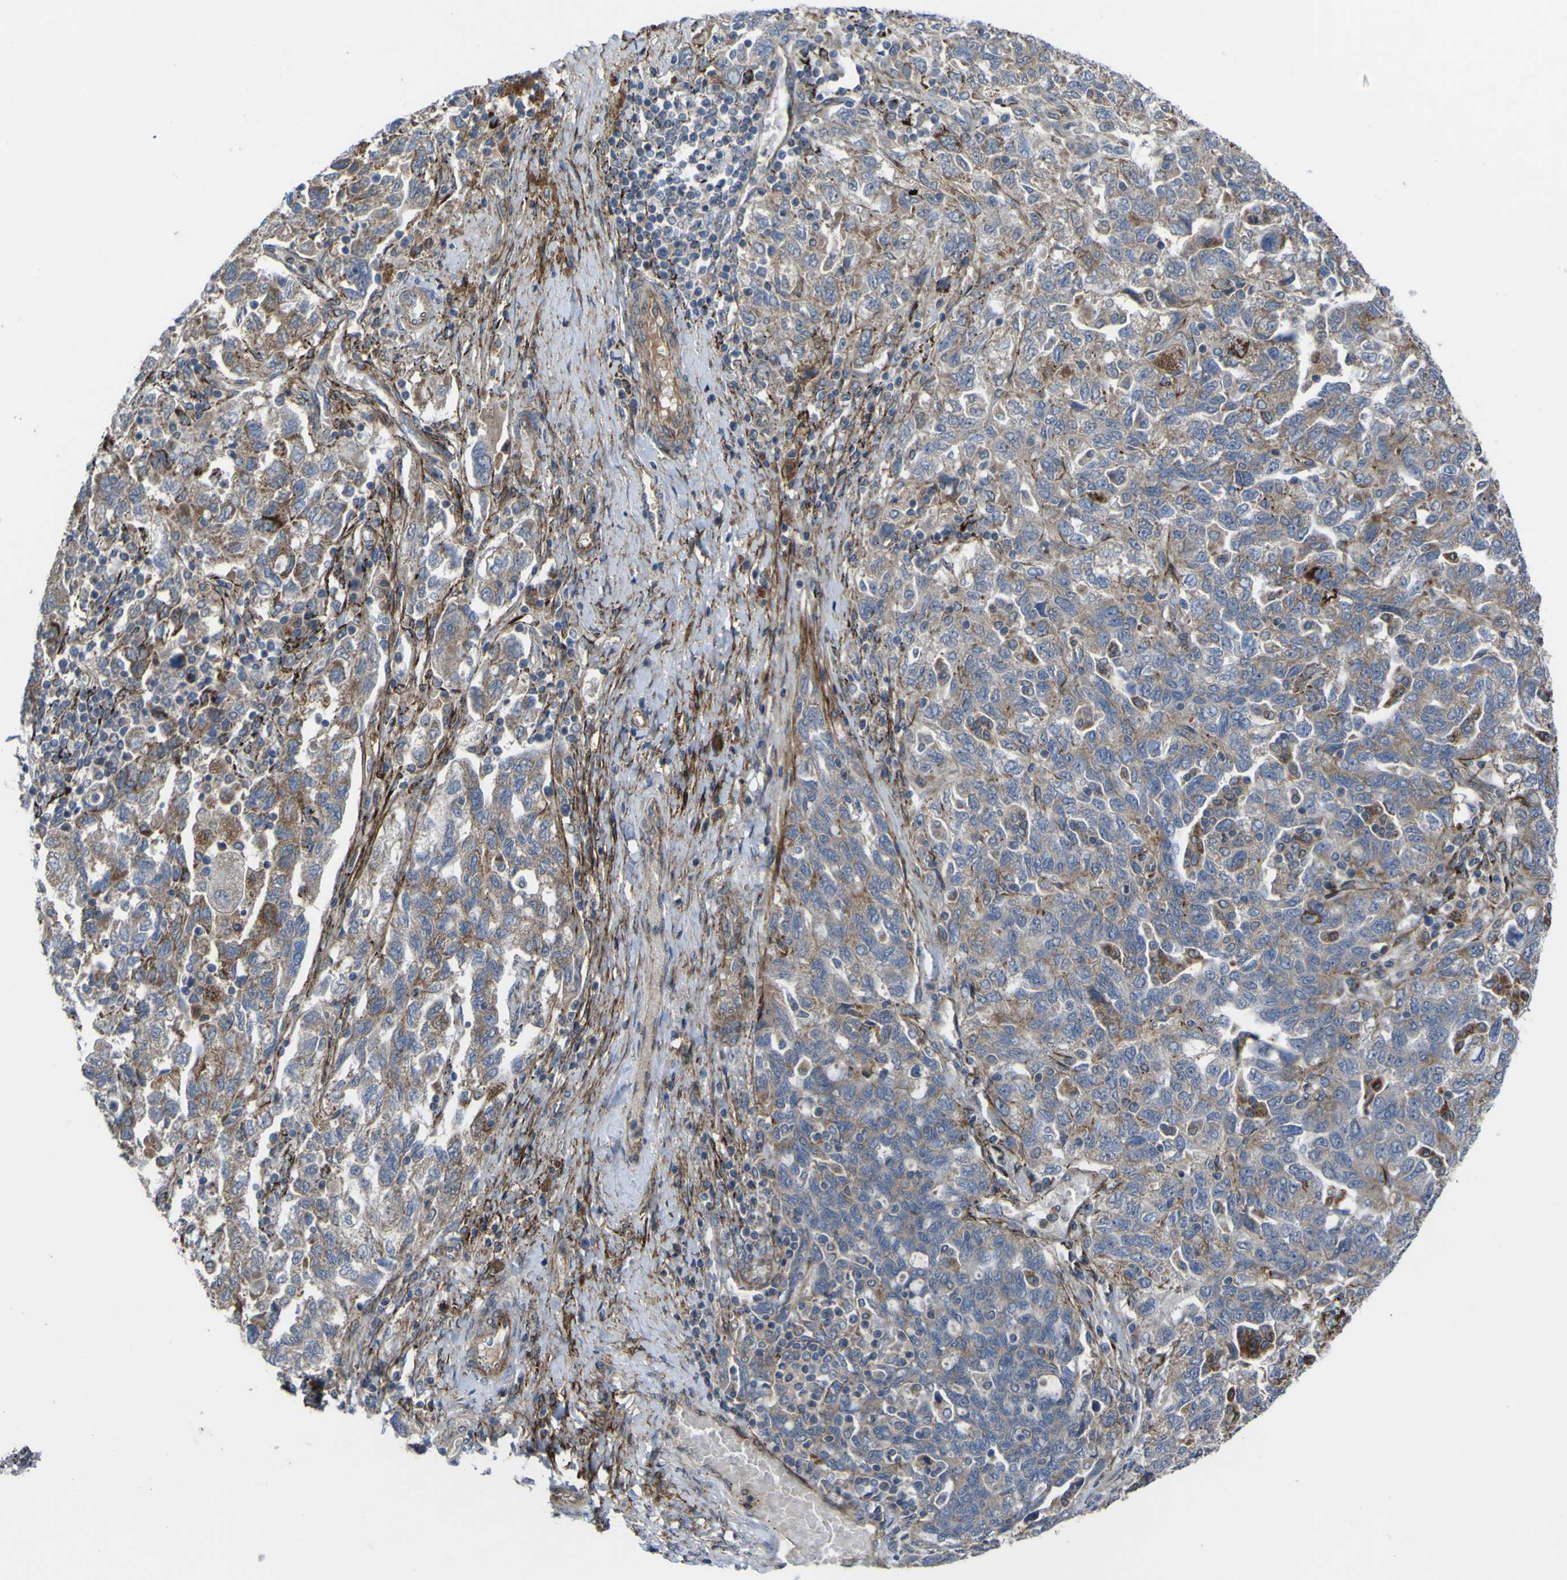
{"staining": {"intensity": "weak", "quantity": ">75%", "location": "cytoplasmic/membranous"}, "tissue": "ovarian cancer", "cell_type": "Tumor cells", "image_type": "cancer", "snomed": [{"axis": "morphology", "description": "Carcinoma, NOS"}, {"axis": "morphology", "description": "Cystadenocarcinoma, serous, NOS"}, {"axis": "topography", "description": "Ovary"}], "caption": "Immunohistochemistry (IHC) image of human ovarian cancer (carcinoma) stained for a protein (brown), which exhibits low levels of weak cytoplasmic/membranous expression in about >75% of tumor cells.", "gene": "GPLD1", "patient": {"sex": "female", "age": 69}}